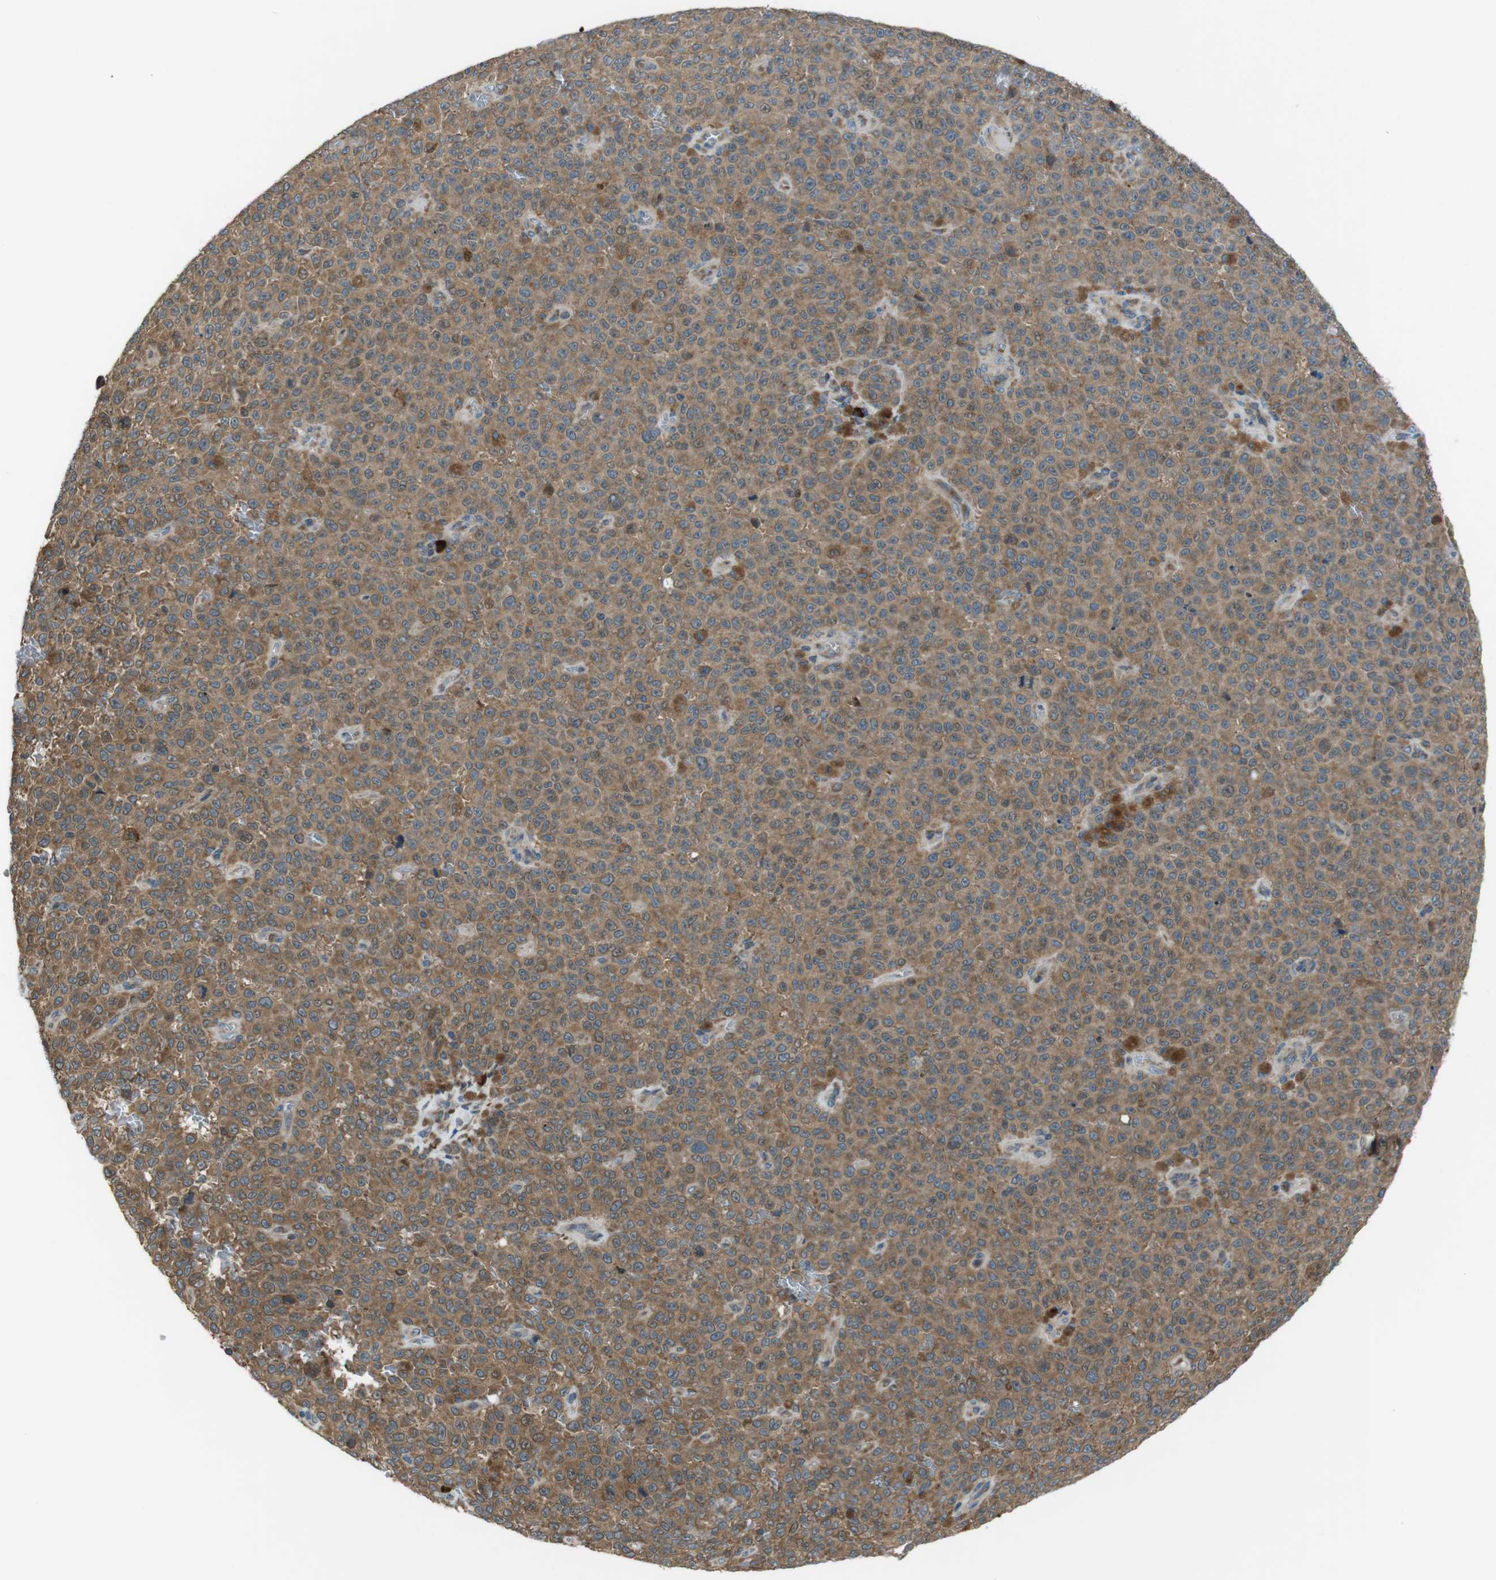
{"staining": {"intensity": "moderate", "quantity": ">75%", "location": "cytoplasmic/membranous"}, "tissue": "melanoma", "cell_type": "Tumor cells", "image_type": "cancer", "snomed": [{"axis": "morphology", "description": "Malignant melanoma, NOS"}, {"axis": "topography", "description": "Skin"}], "caption": "The photomicrograph displays immunohistochemical staining of malignant melanoma. There is moderate cytoplasmic/membranous staining is present in about >75% of tumor cells. (DAB IHC with brightfield microscopy, high magnification).", "gene": "SSR3", "patient": {"sex": "female", "age": 82}}